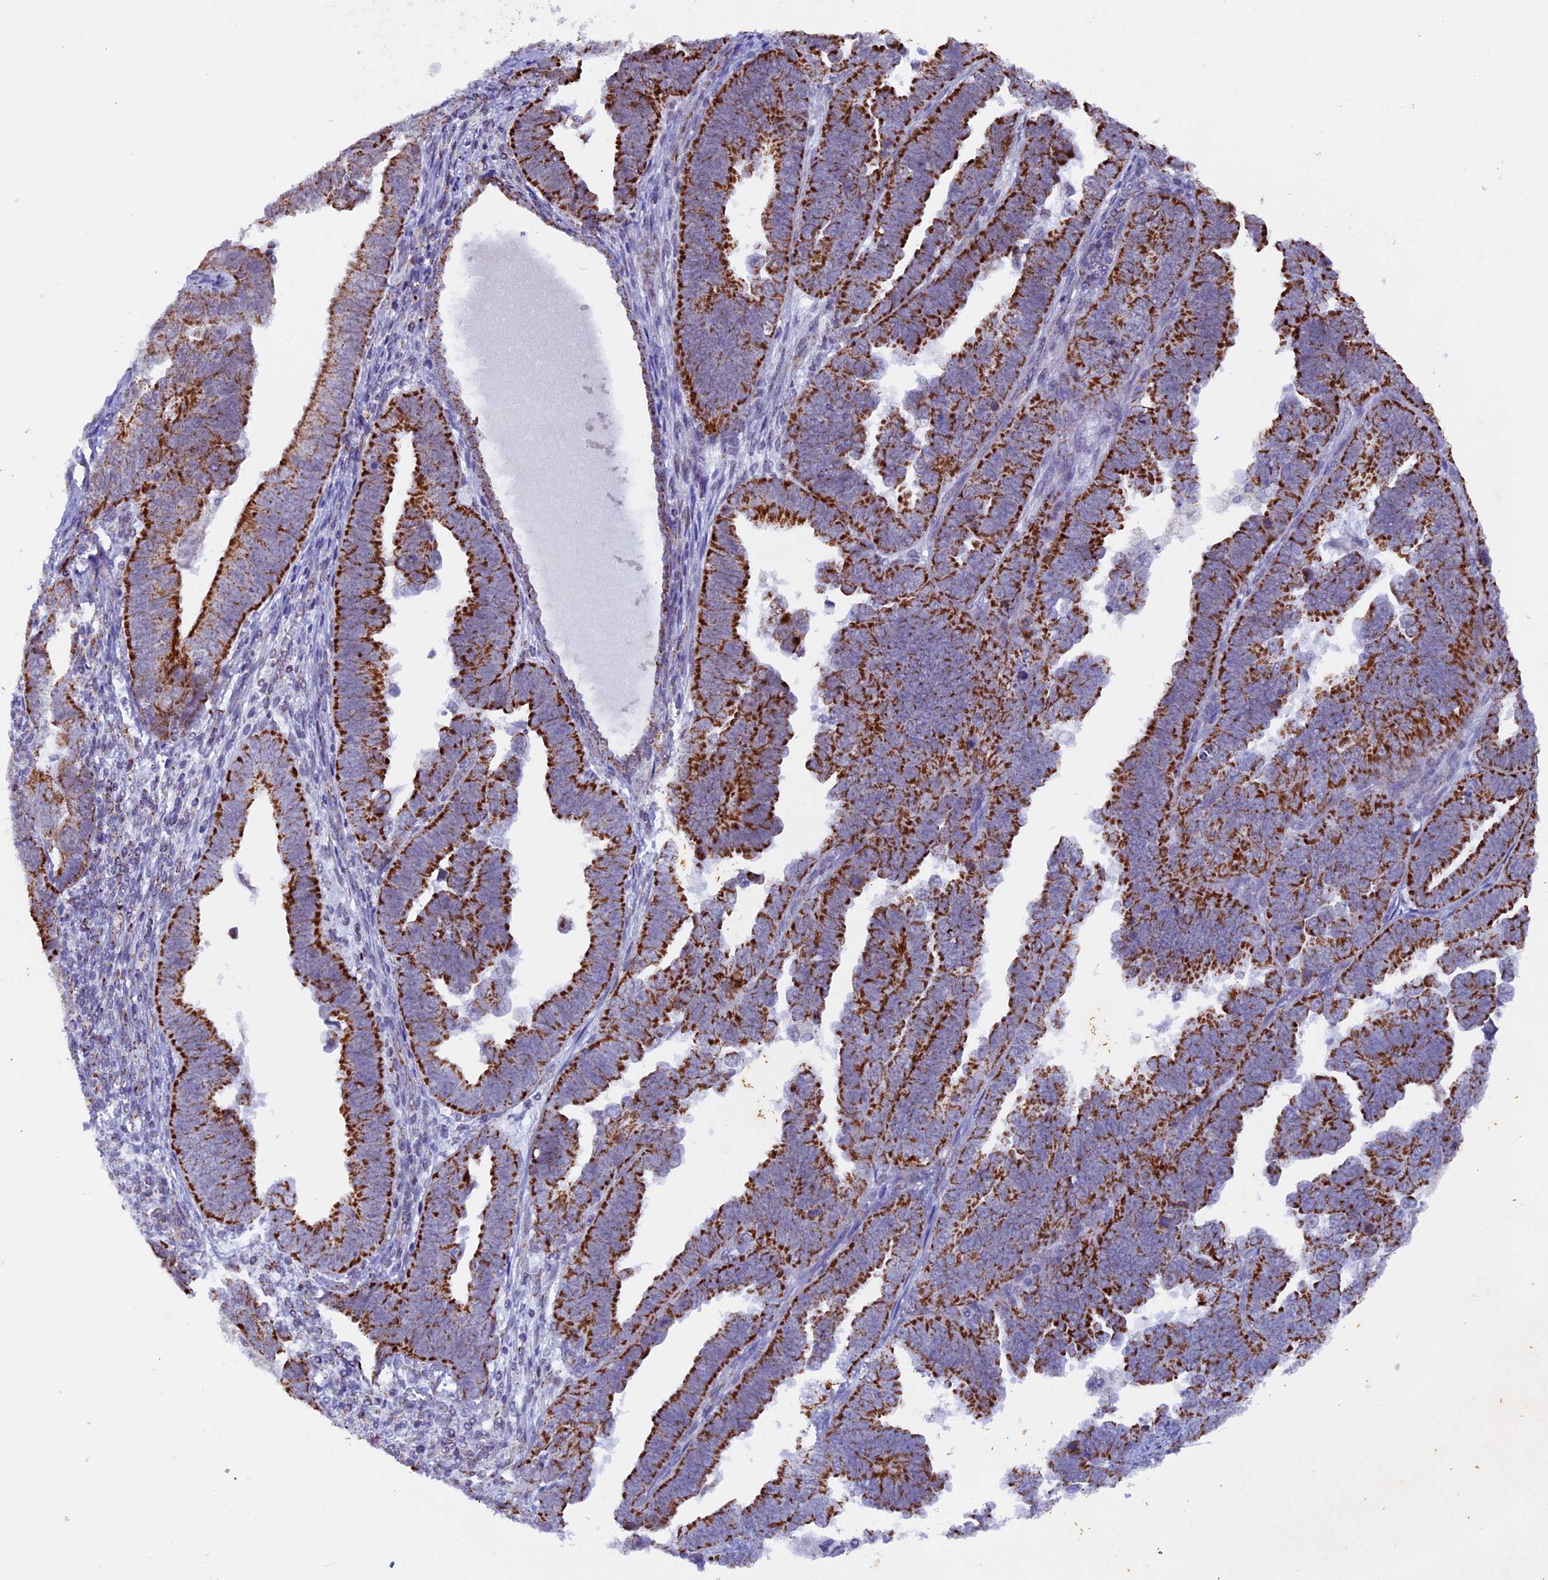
{"staining": {"intensity": "strong", "quantity": ">75%", "location": "cytoplasmic/membranous"}, "tissue": "endometrial cancer", "cell_type": "Tumor cells", "image_type": "cancer", "snomed": [{"axis": "morphology", "description": "Adenocarcinoma, NOS"}, {"axis": "topography", "description": "Endometrium"}], "caption": "Approximately >75% of tumor cells in endometrial cancer (adenocarcinoma) show strong cytoplasmic/membranous protein positivity as visualized by brown immunohistochemical staining.", "gene": "TFAM", "patient": {"sex": "female", "age": 75}}